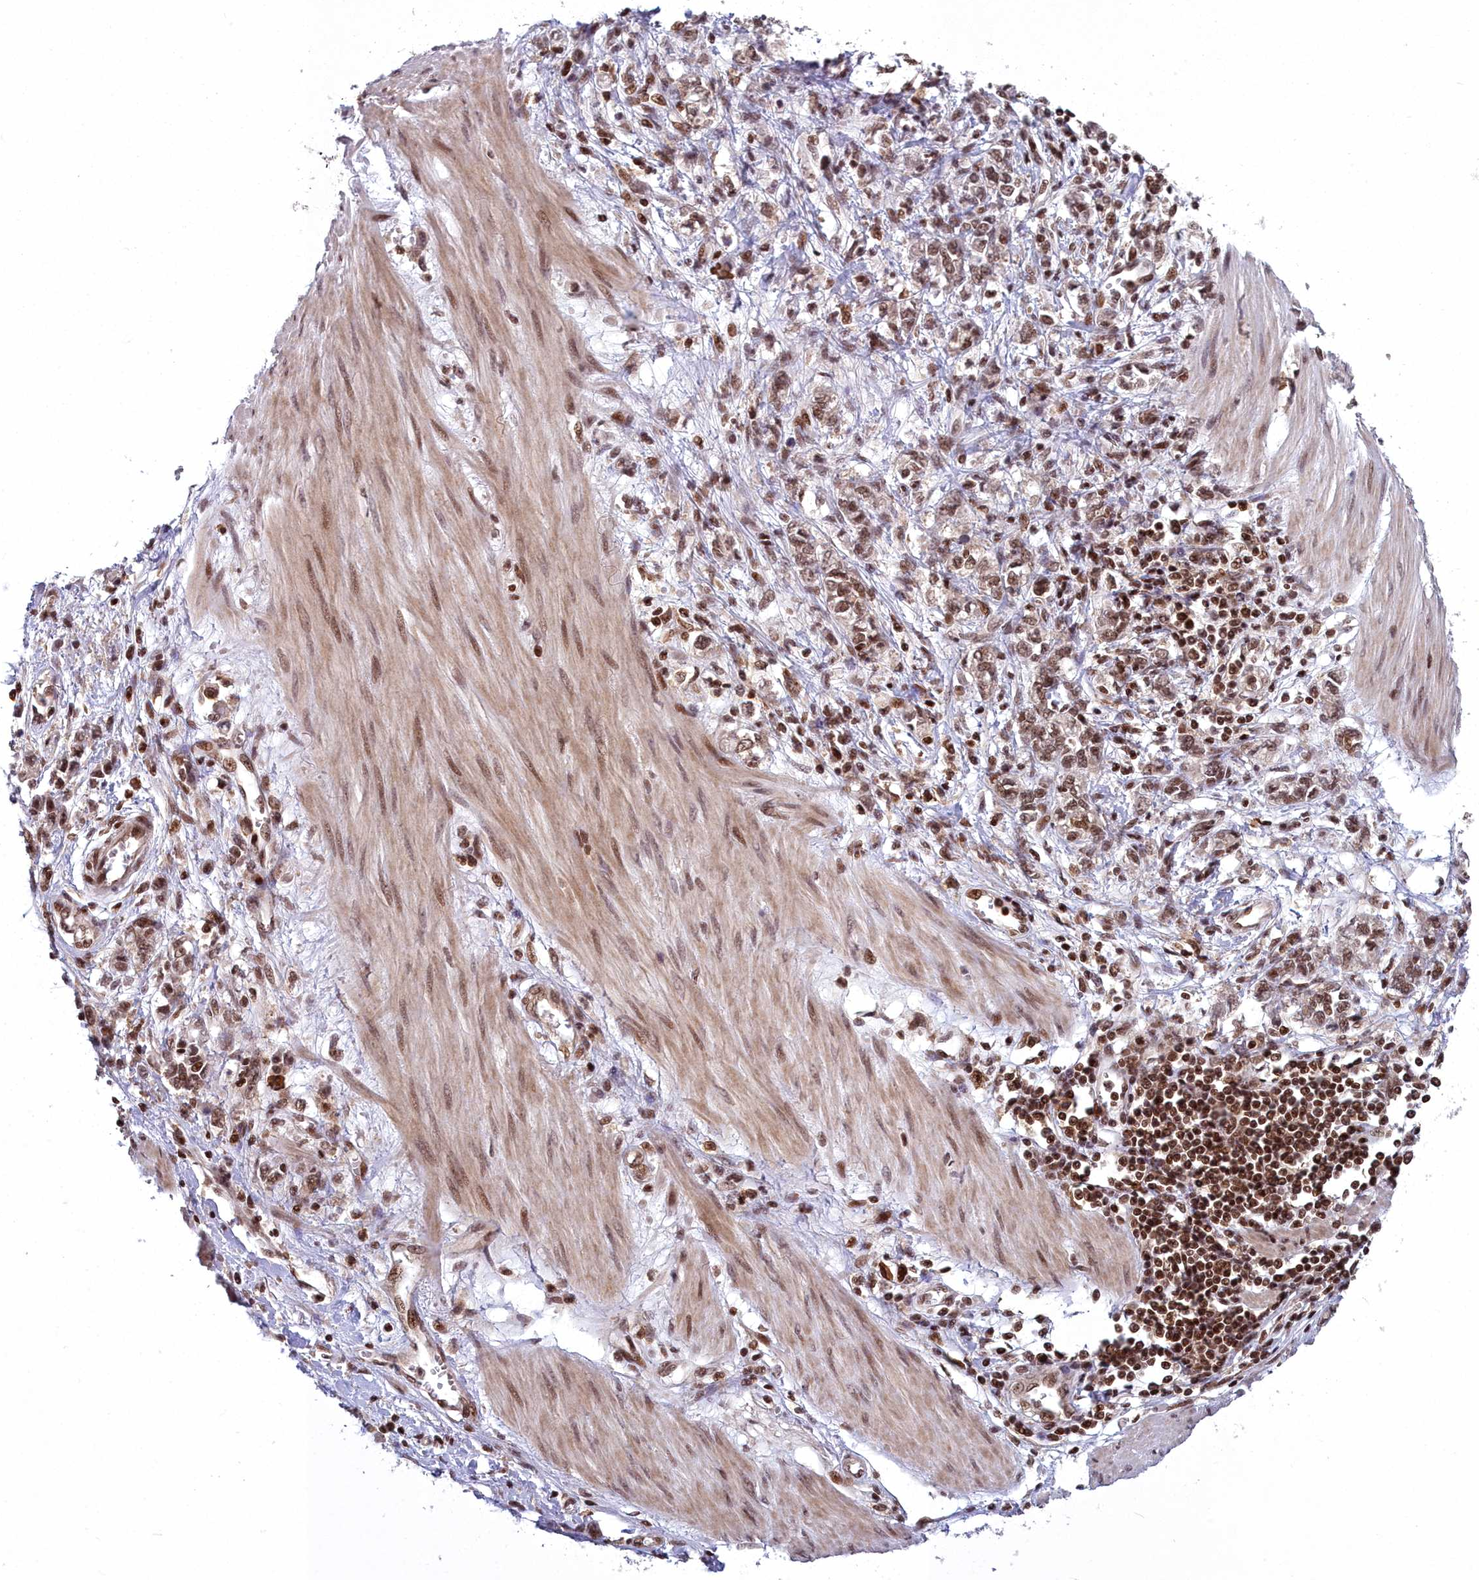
{"staining": {"intensity": "moderate", "quantity": ">75%", "location": "nuclear"}, "tissue": "stomach cancer", "cell_type": "Tumor cells", "image_type": "cancer", "snomed": [{"axis": "morphology", "description": "Adenocarcinoma, NOS"}, {"axis": "topography", "description": "Stomach"}], "caption": "Stomach cancer stained with IHC displays moderate nuclear expression in approximately >75% of tumor cells.", "gene": "GMEB1", "patient": {"sex": "female", "age": 76}}